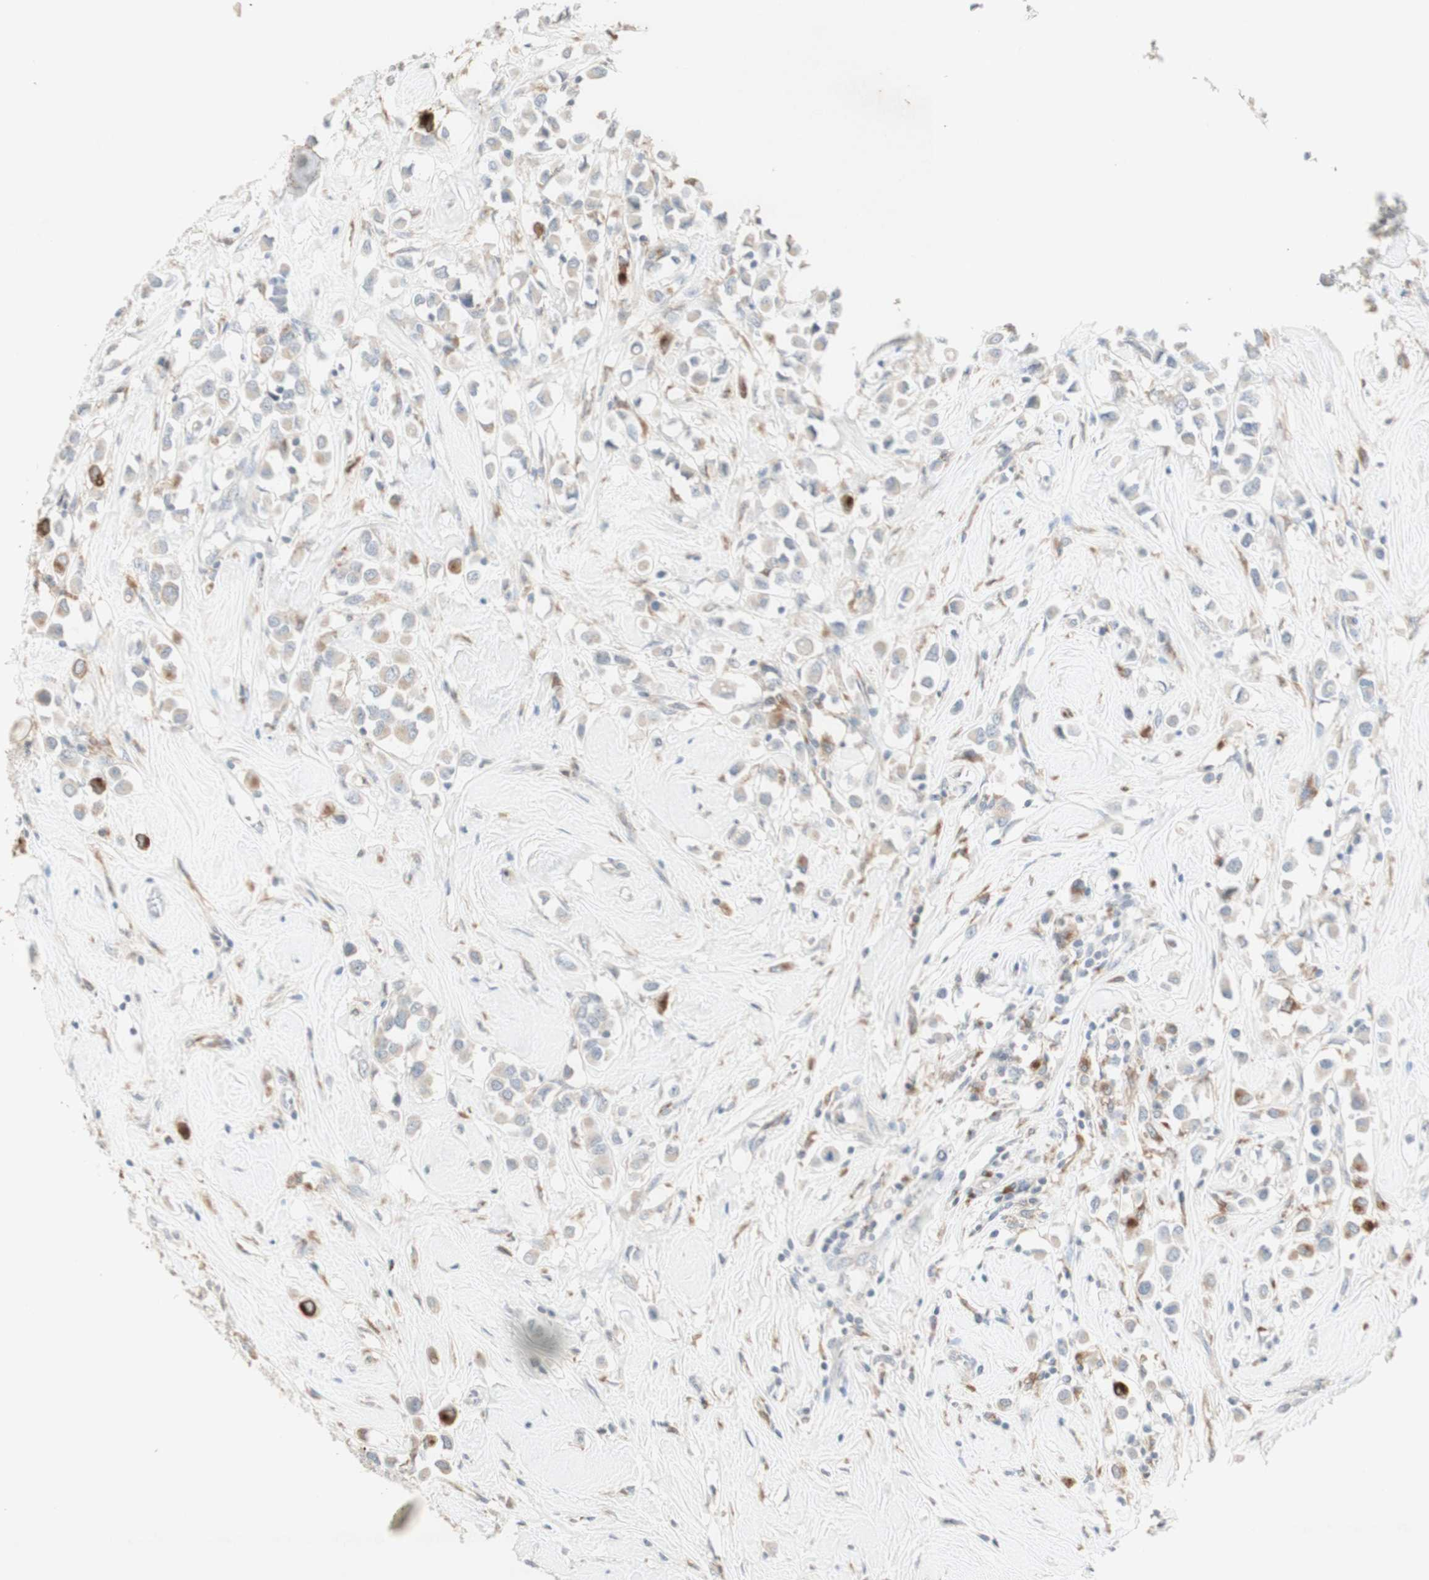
{"staining": {"intensity": "moderate", "quantity": "<25%", "location": "cytoplasmic/membranous"}, "tissue": "breast cancer", "cell_type": "Tumor cells", "image_type": "cancer", "snomed": [{"axis": "morphology", "description": "Duct carcinoma"}, {"axis": "topography", "description": "Breast"}], "caption": "This histopathology image exhibits immunohistochemistry (IHC) staining of human breast infiltrating ductal carcinoma, with low moderate cytoplasmic/membranous expression in about <25% of tumor cells.", "gene": "ATP6V1B1", "patient": {"sex": "female", "age": 61}}